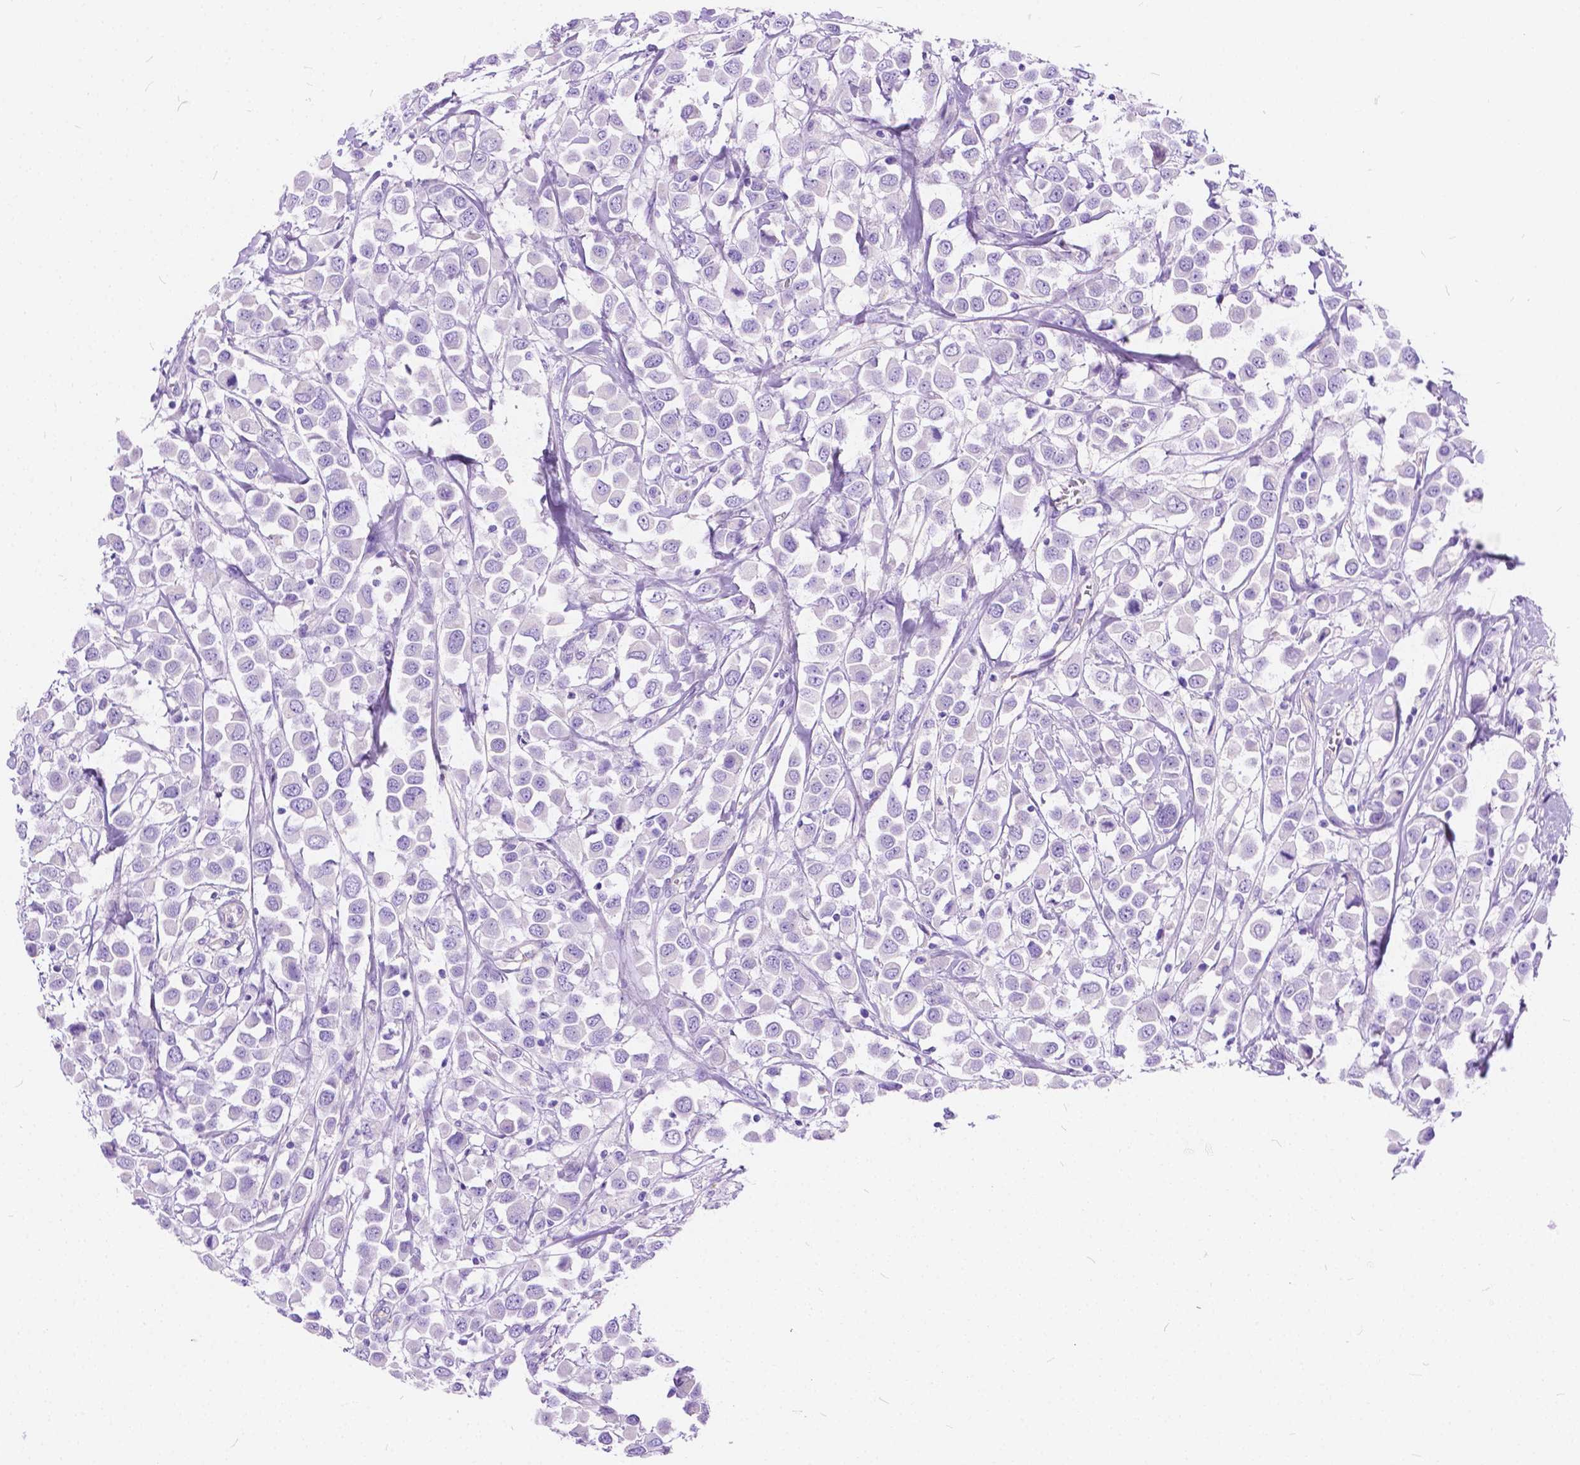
{"staining": {"intensity": "negative", "quantity": "none", "location": "none"}, "tissue": "breast cancer", "cell_type": "Tumor cells", "image_type": "cancer", "snomed": [{"axis": "morphology", "description": "Duct carcinoma"}, {"axis": "topography", "description": "Breast"}], "caption": "Breast invasive ductal carcinoma was stained to show a protein in brown. There is no significant staining in tumor cells. The staining was performed using DAB to visualize the protein expression in brown, while the nuclei were stained in blue with hematoxylin (Magnification: 20x).", "gene": "CHRM1", "patient": {"sex": "female", "age": 61}}